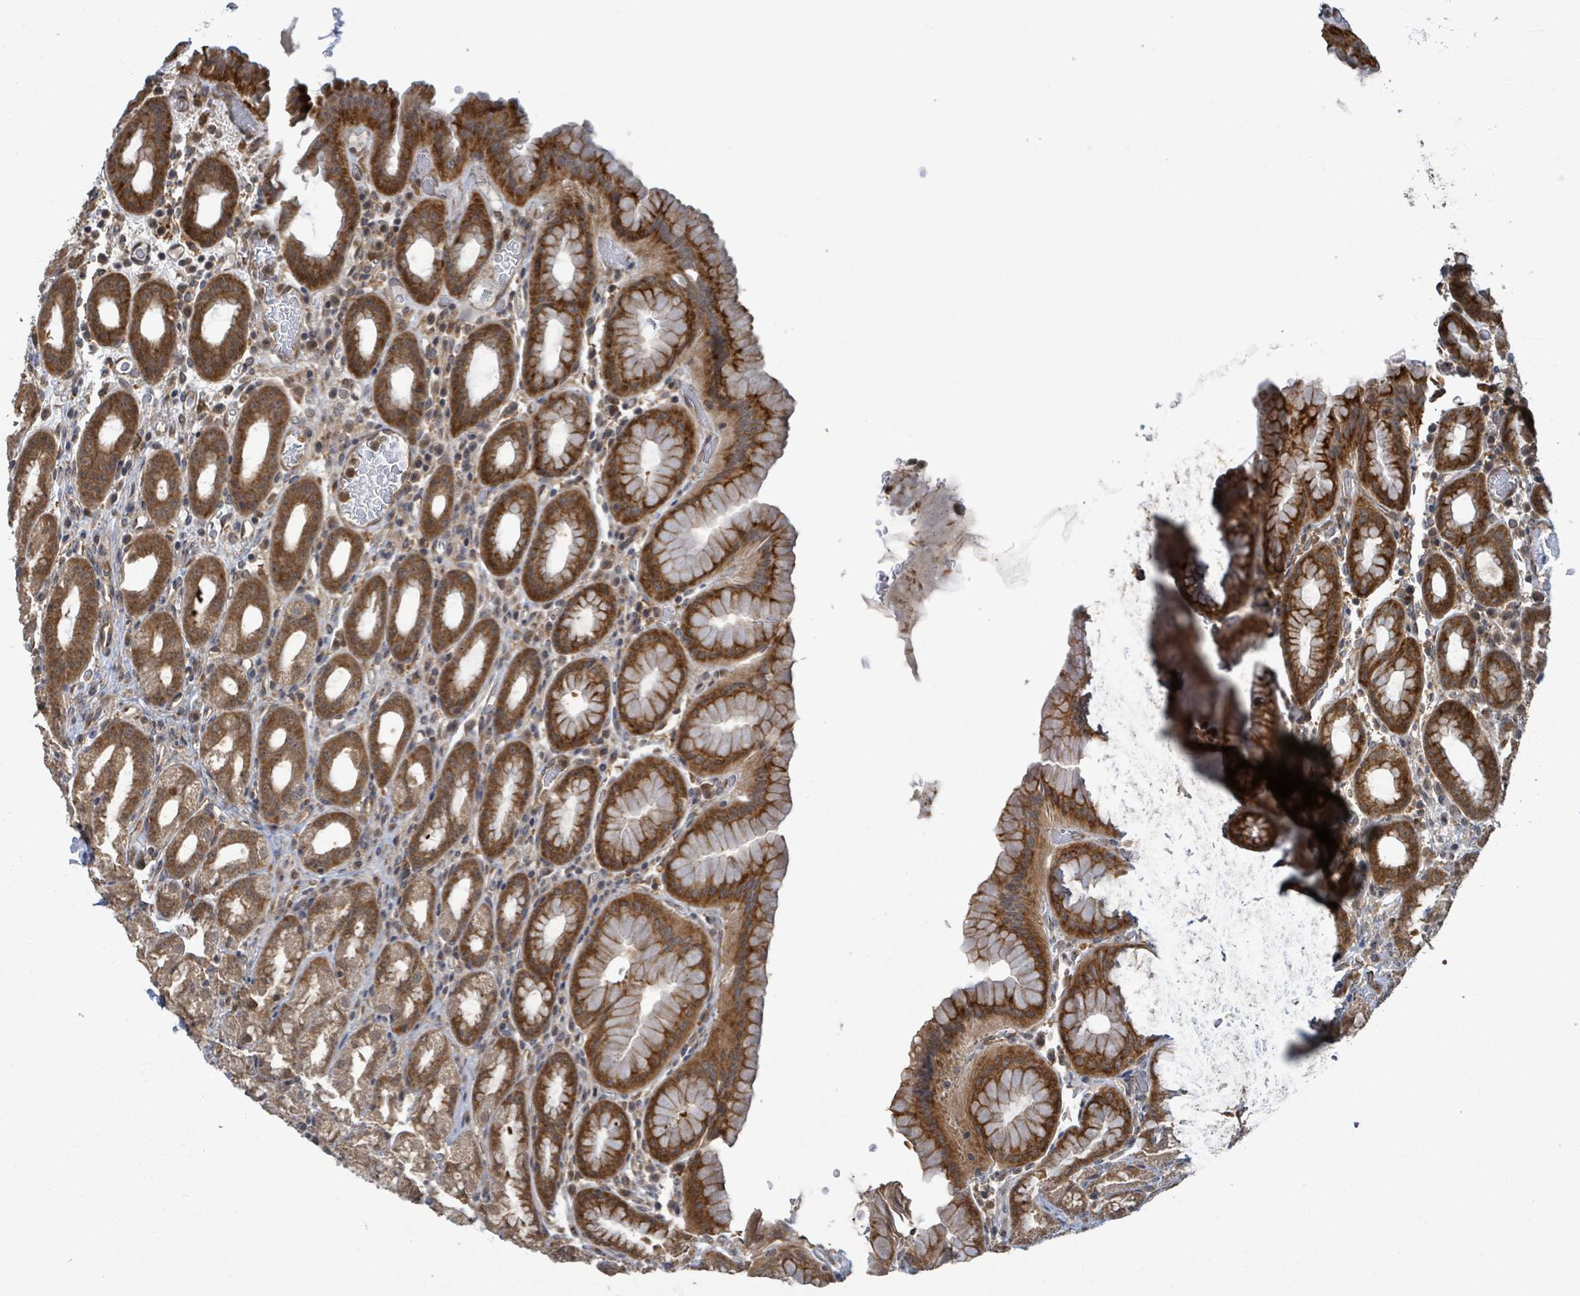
{"staining": {"intensity": "strong", "quantity": ">75%", "location": "cytoplasmic/membranous"}, "tissue": "stomach", "cell_type": "Glandular cells", "image_type": "normal", "snomed": [{"axis": "morphology", "description": "Normal tissue, NOS"}, {"axis": "topography", "description": "Stomach, upper"}, {"axis": "topography", "description": "Stomach, lower"}, {"axis": "topography", "description": "Small intestine"}], "caption": "DAB (3,3'-diaminobenzidine) immunohistochemical staining of unremarkable stomach shows strong cytoplasmic/membranous protein positivity in approximately >75% of glandular cells.", "gene": "ENSG00000256500", "patient": {"sex": "male", "age": 68}}